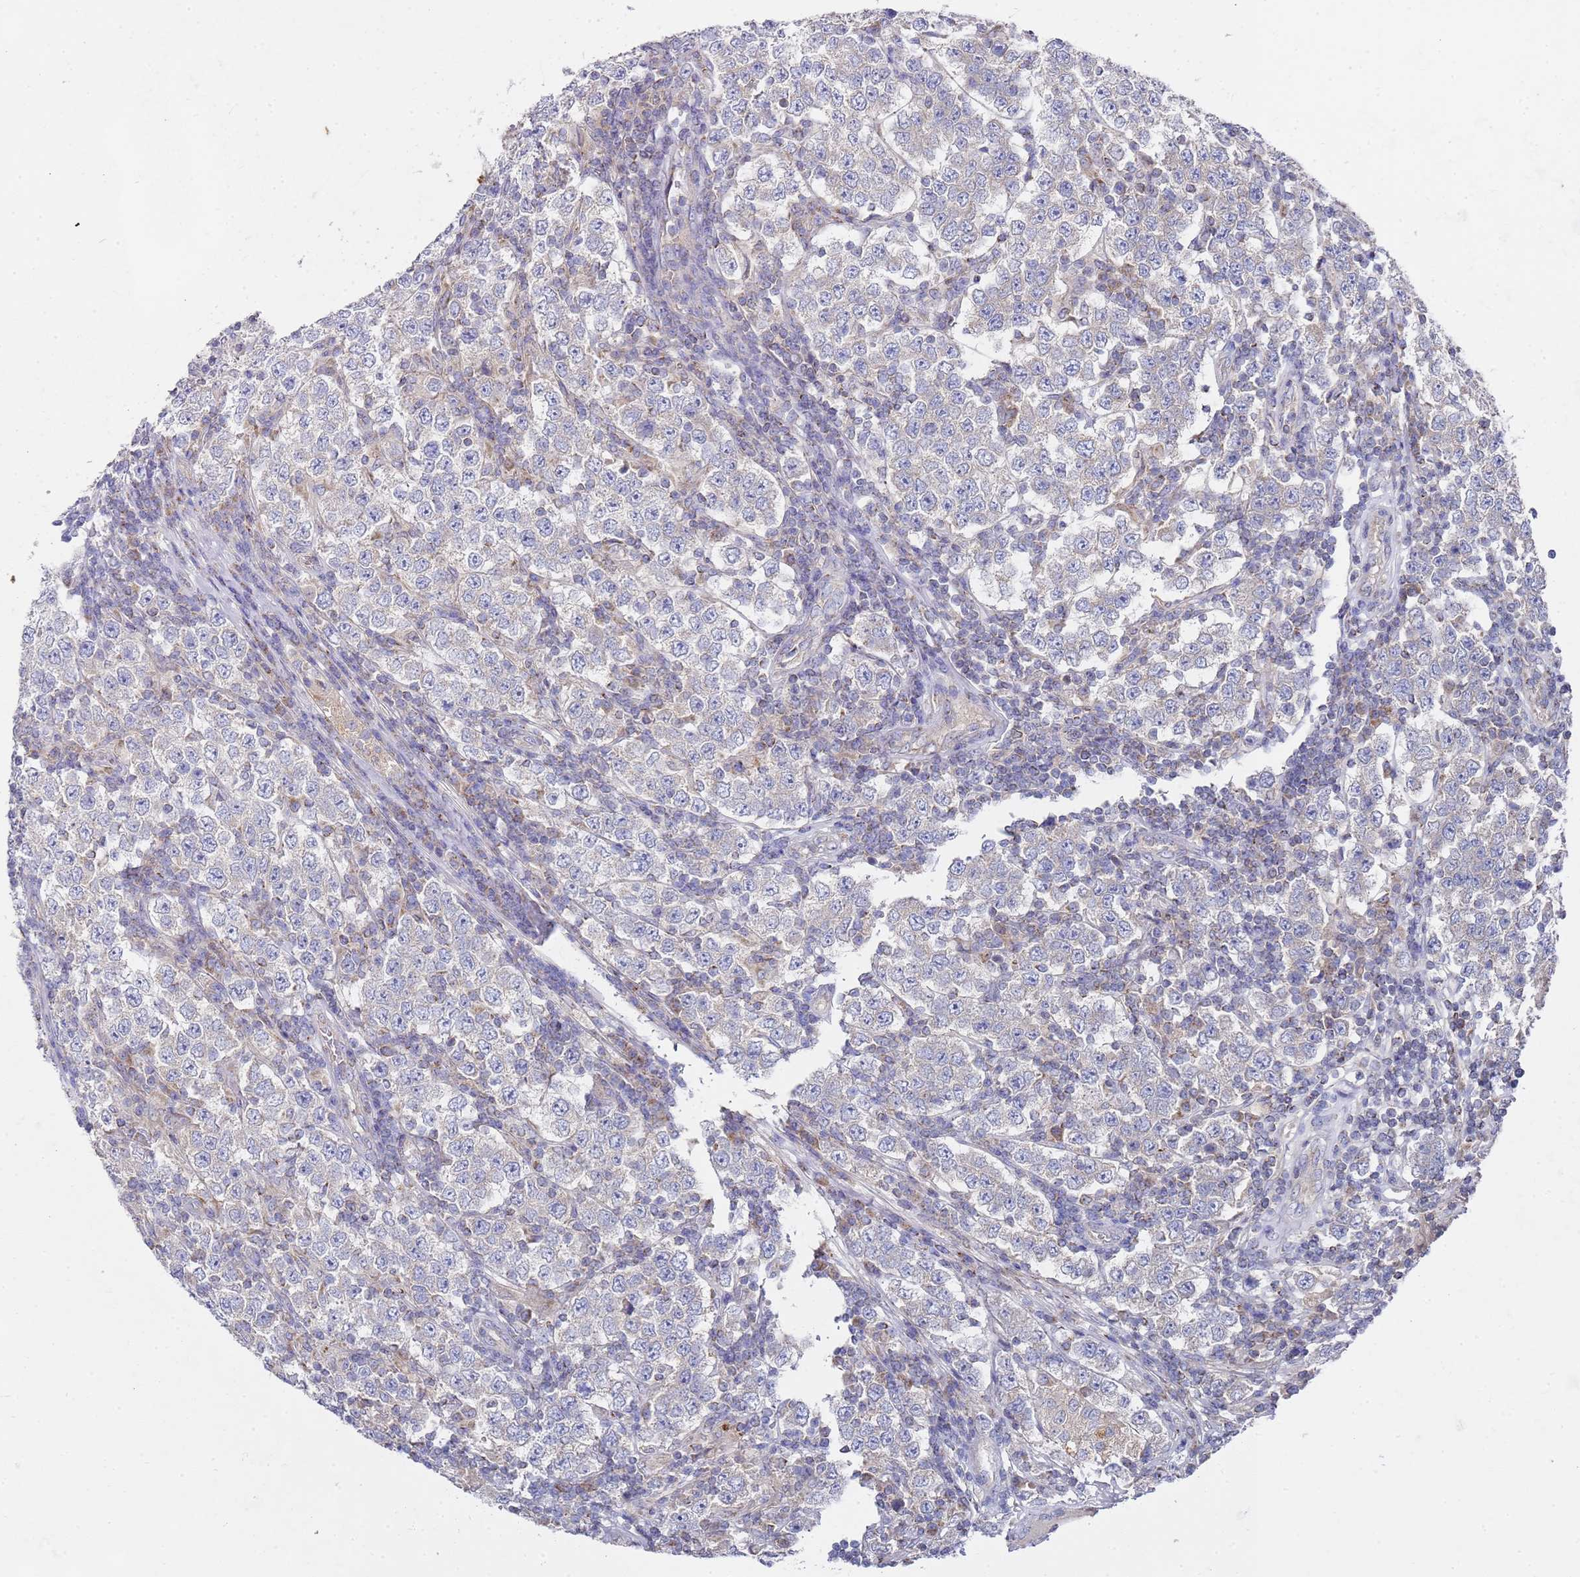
{"staining": {"intensity": "negative", "quantity": "none", "location": "none"}, "tissue": "testis cancer", "cell_type": "Tumor cells", "image_type": "cancer", "snomed": [{"axis": "morphology", "description": "Normal tissue, NOS"}, {"axis": "morphology", "description": "Urothelial carcinoma, High grade"}, {"axis": "morphology", "description": "Seminoma, NOS"}, {"axis": "morphology", "description": "Carcinoma, Embryonal, NOS"}, {"axis": "topography", "description": "Urinary bladder"}, {"axis": "topography", "description": "Testis"}], "caption": "Immunohistochemistry of human testis embryonal carcinoma reveals no expression in tumor cells.", "gene": "NPEPPS", "patient": {"sex": "male", "age": 41}}